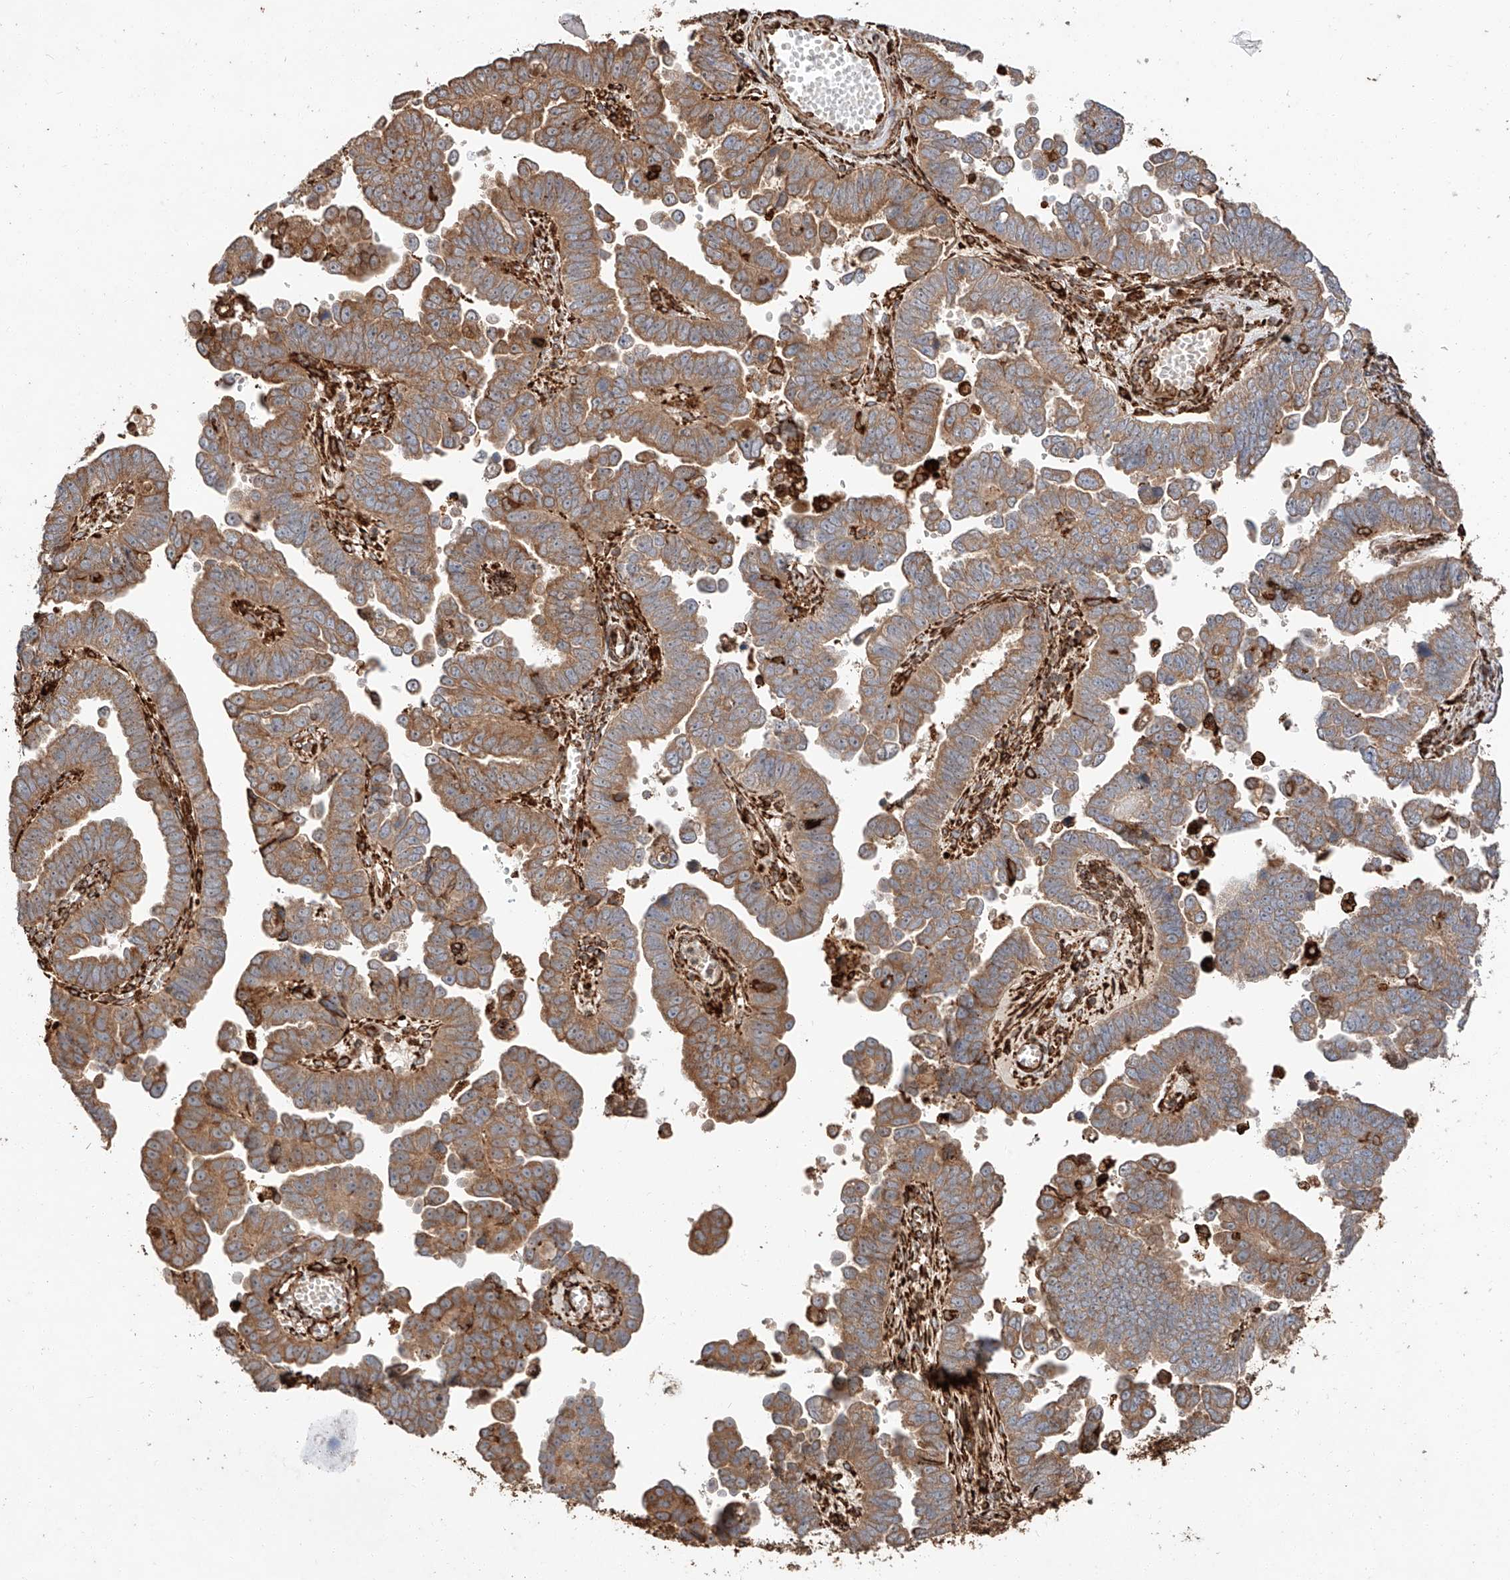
{"staining": {"intensity": "moderate", "quantity": ">75%", "location": "cytoplasmic/membranous"}, "tissue": "endometrial cancer", "cell_type": "Tumor cells", "image_type": "cancer", "snomed": [{"axis": "morphology", "description": "Adenocarcinoma, NOS"}, {"axis": "topography", "description": "Endometrium"}], "caption": "Protein staining demonstrates moderate cytoplasmic/membranous expression in about >75% of tumor cells in endometrial cancer.", "gene": "ZNF84", "patient": {"sex": "female", "age": 75}}